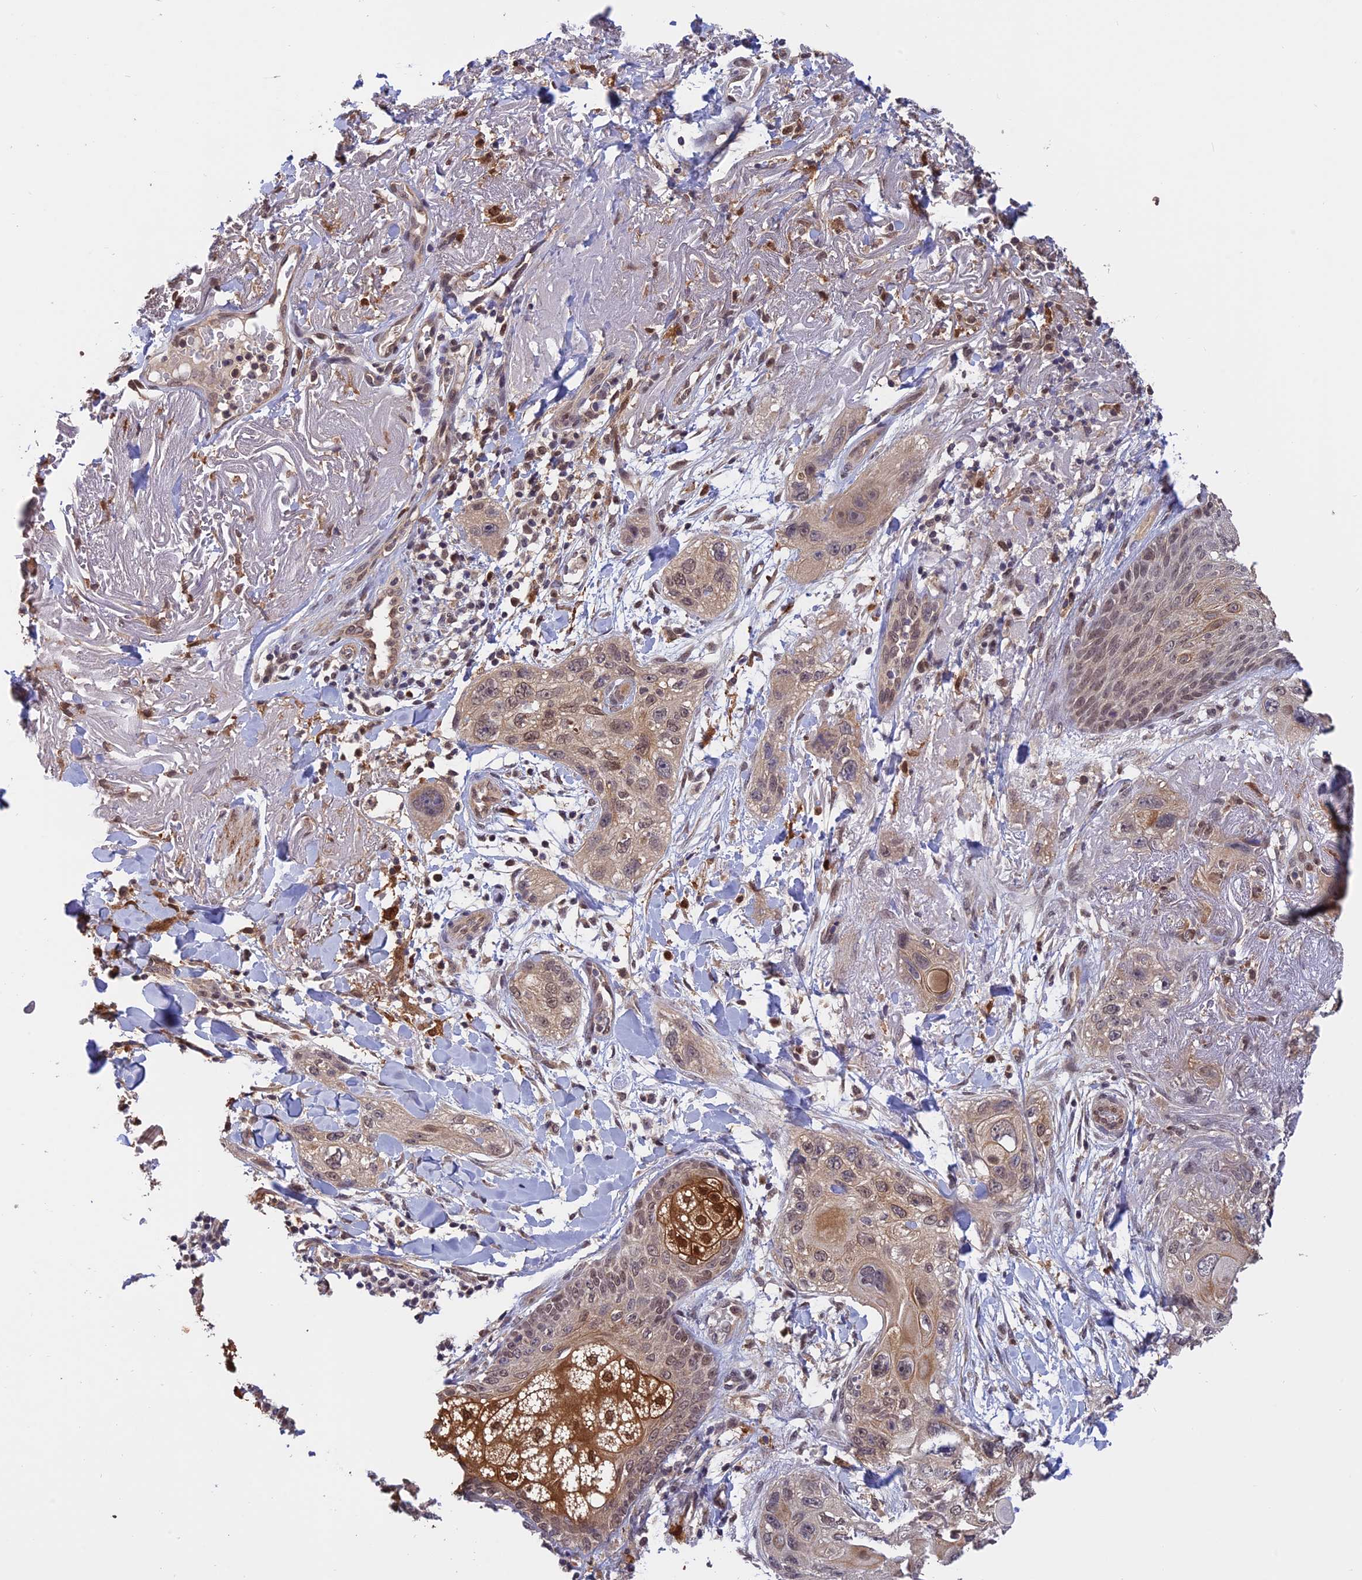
{"staining": {"intensity": "moderate", "quantity": "25%-75%", "location": "cytoplasmic/membranous,nuclear"}, "tissue": "skin cancer", "cell_type": "Tumor cells", "image_type": "cancer", "snomed": [{"axis": "morphology", "description": "Normal tissue, NOS"}, {"axis": "morphology", "description": "Squamous cell carcinoma, NOS"}, {"axis": "topography", "description": "Skin"}], "caption": "Skin cancer stained for a protein (brown) shows moderate cytoplasmic/membranous and nuclear positive staining in about 25%-75% of tumor cells.", "gene": "MNS1", "patient": {"sex": "male", "age": 72}}